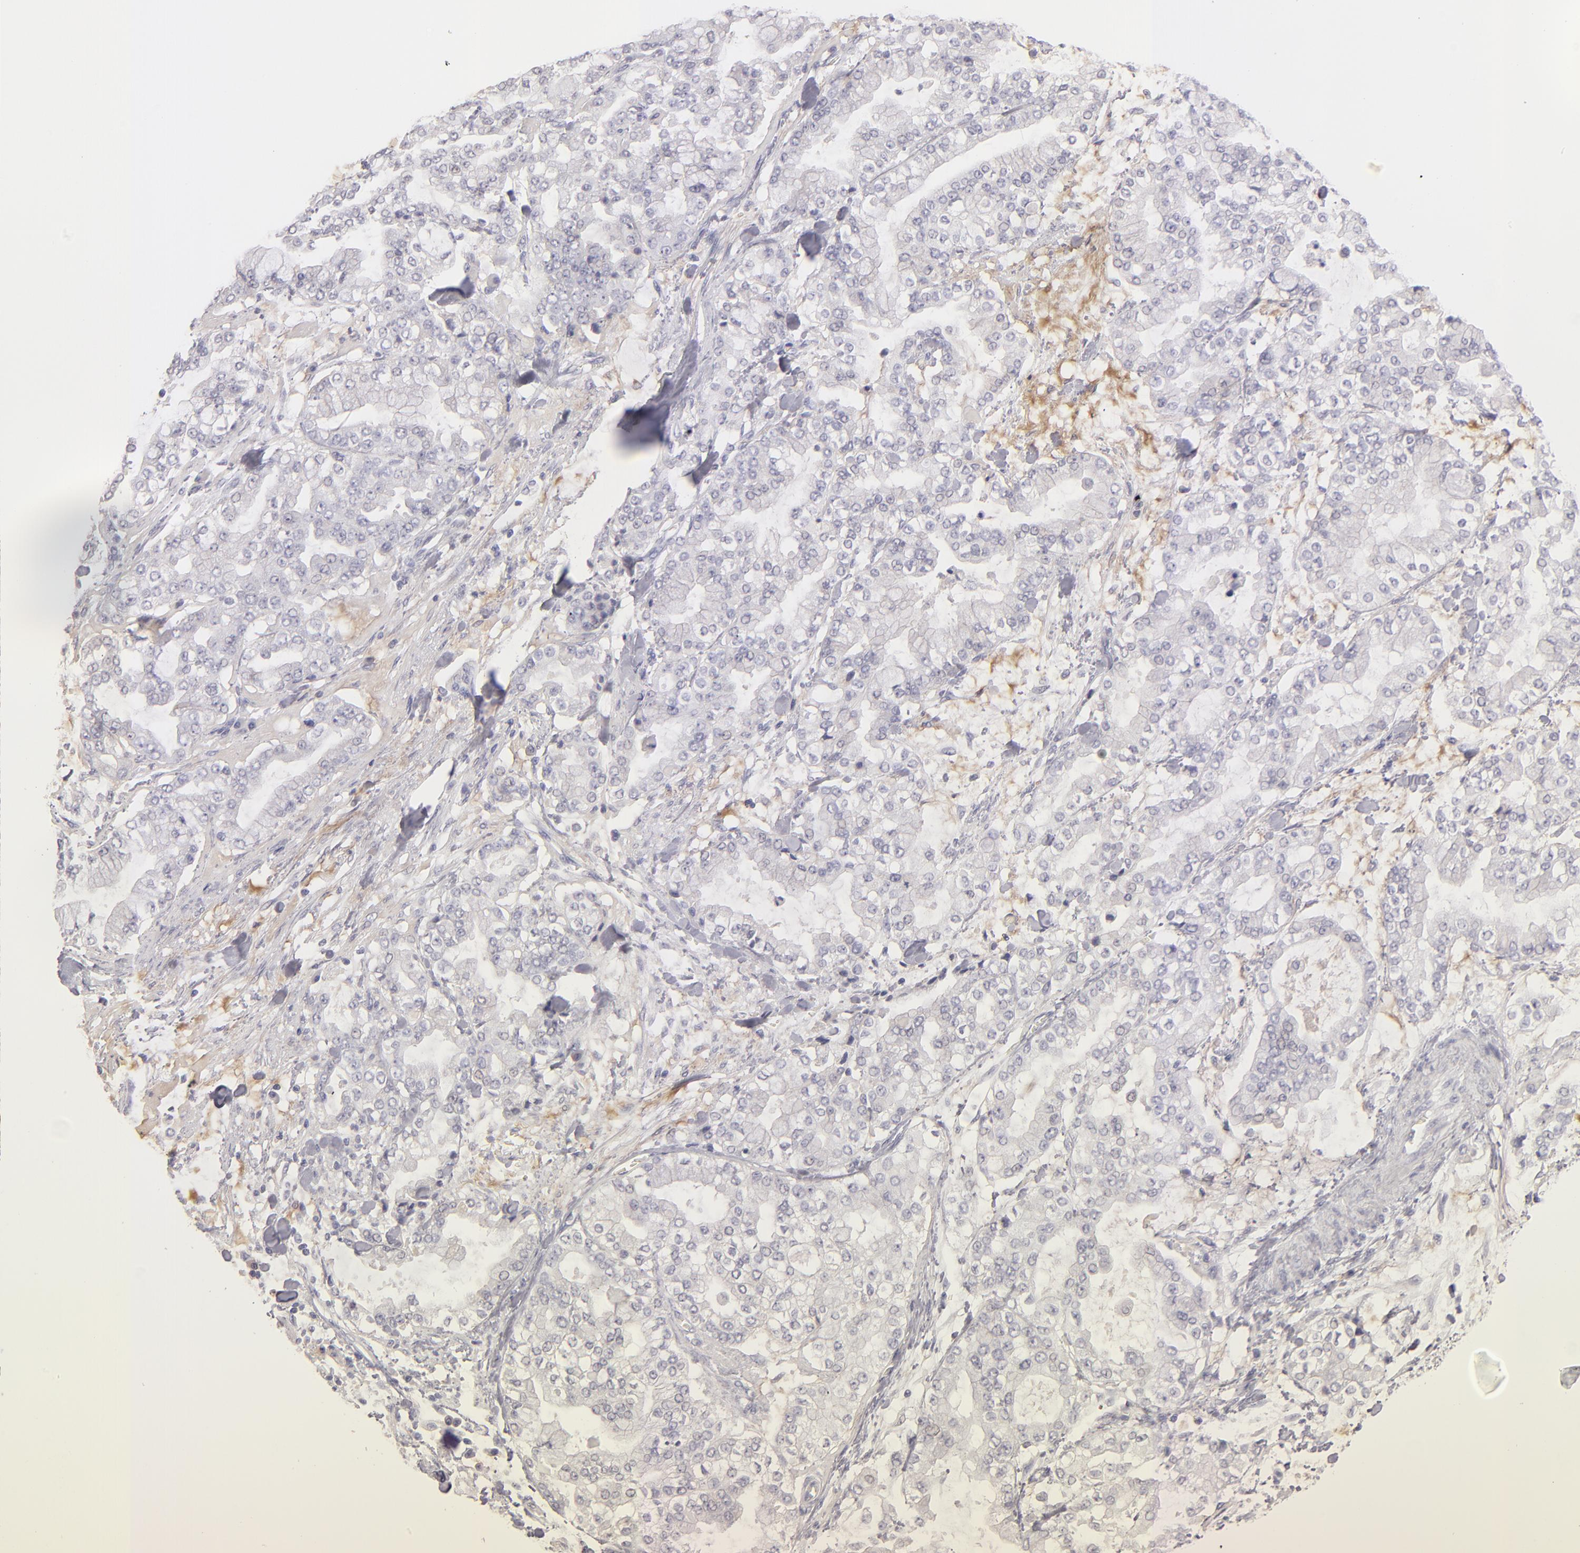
{"staining": {"intensity": "negative", "quantity": "none", "location": "none"}, "tissue": "stomach cancer", "cell_type": "Tumor cells", "image_type": "cancer", "snomed": [{"axis": "morphology", "description": "Normal tissue, NOS"}, {"axis": "morphology", "description": "Adenocarcinoma, NOS"}, {"axis": "topography", "description": "Stomach, upper"}, {"axis": "topography", "description": "Stomach"}], "caption": "The micrograph shows no significant staining in tumor cells of stomach cancer (adenocarcinoma).", "gene": "ABCC4", "patient": {"sex": "male", "age": 76}}